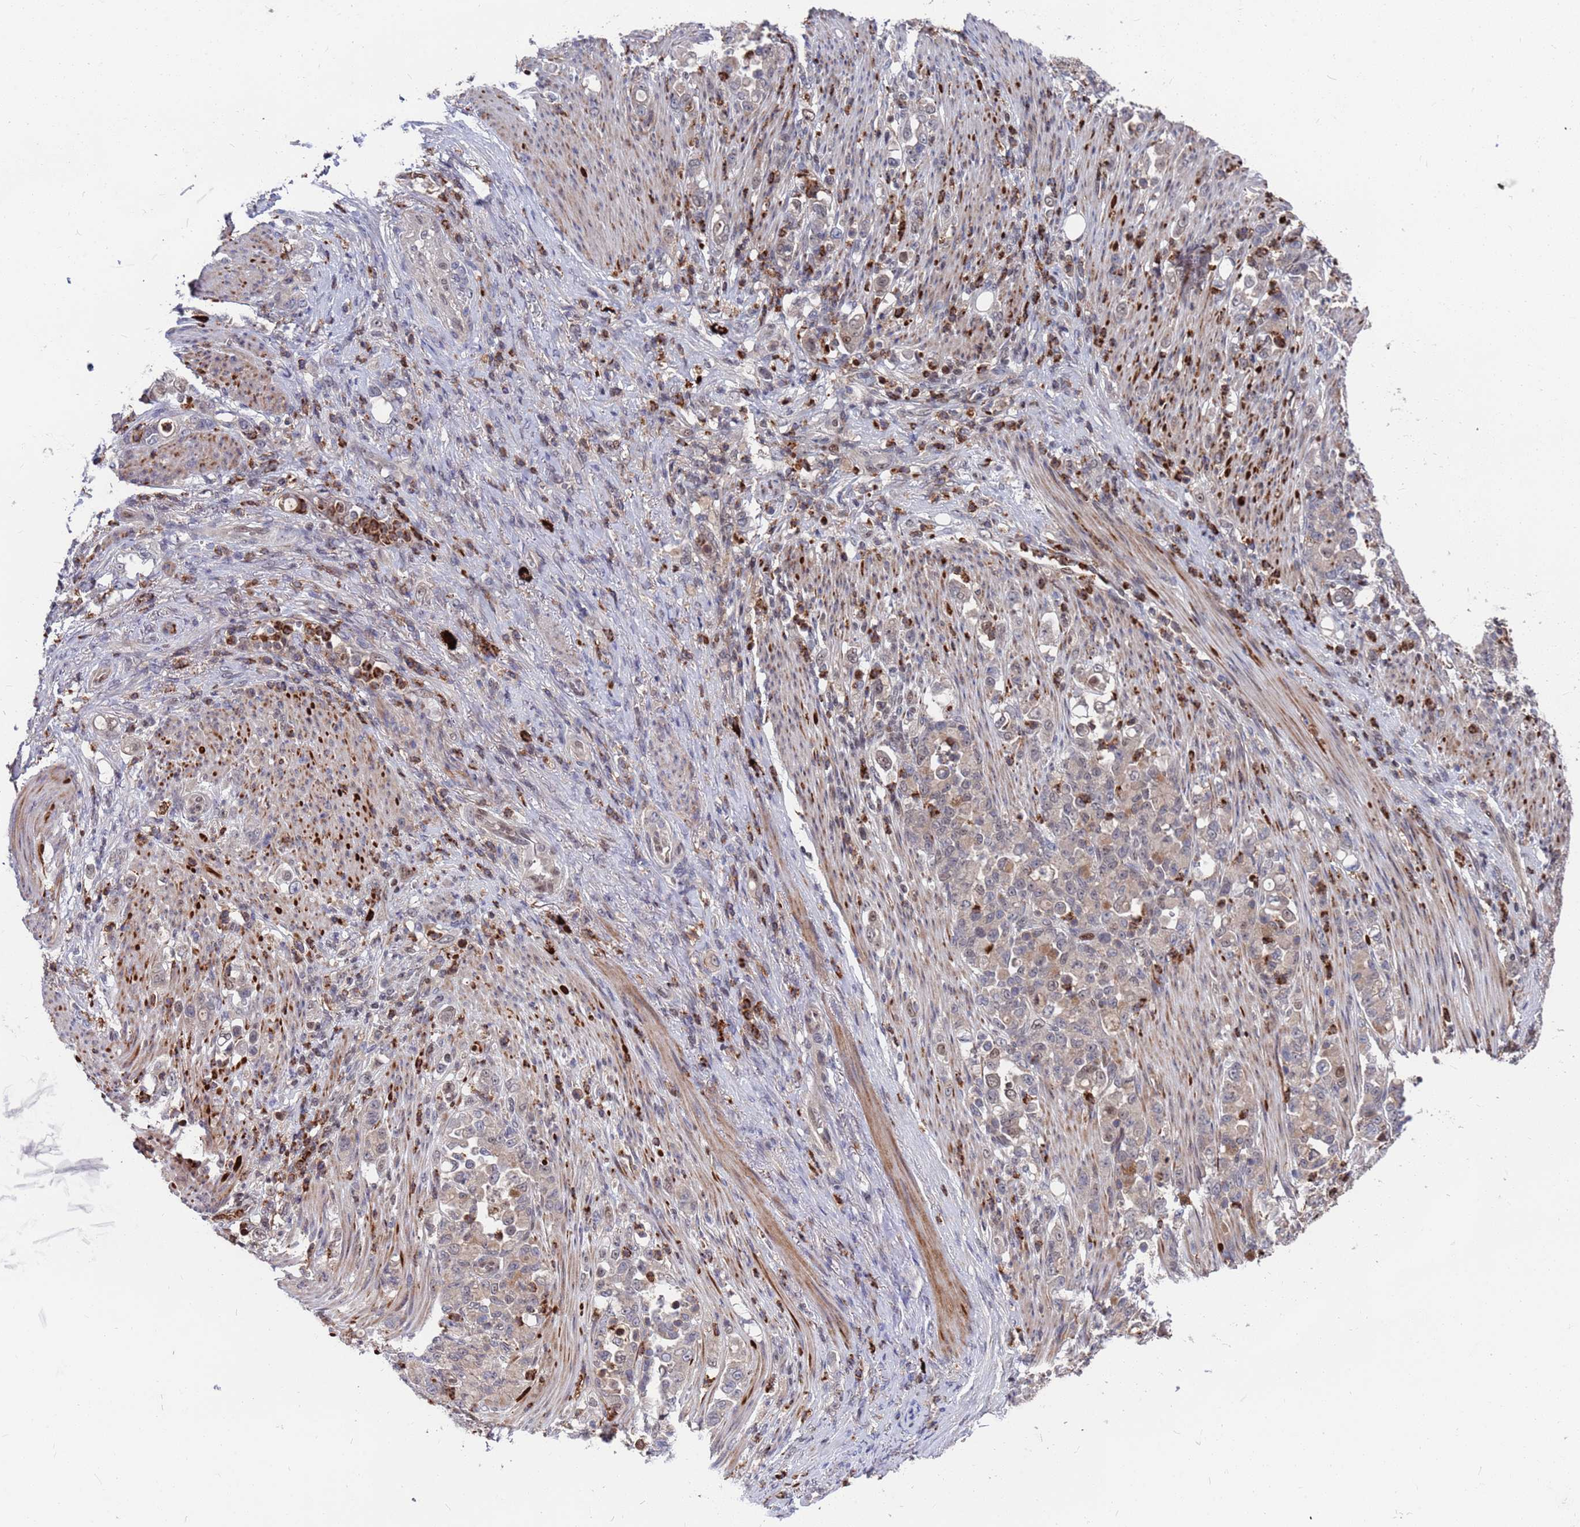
{"staining": {"intensity": "weak", "quantity": "<25%", "location": "nuclear"}, "tissue": "stomach cancer", "cell_type": "Tumor cells", "image_type": "cancer", "snomed": [{"axis": "morphology", "description": "Normal tissue, NOS"}, {"axis": "morphology", "description": "Adenocarcinoma, NOS"}, {"axis": "topography", "description": "Stomach"}], "caption": "There is no significant expression in tumor cells of stomach adenocarcinoma.", "gene": "TMBIM6", "patient": {"sex": "female", "age": 79}}